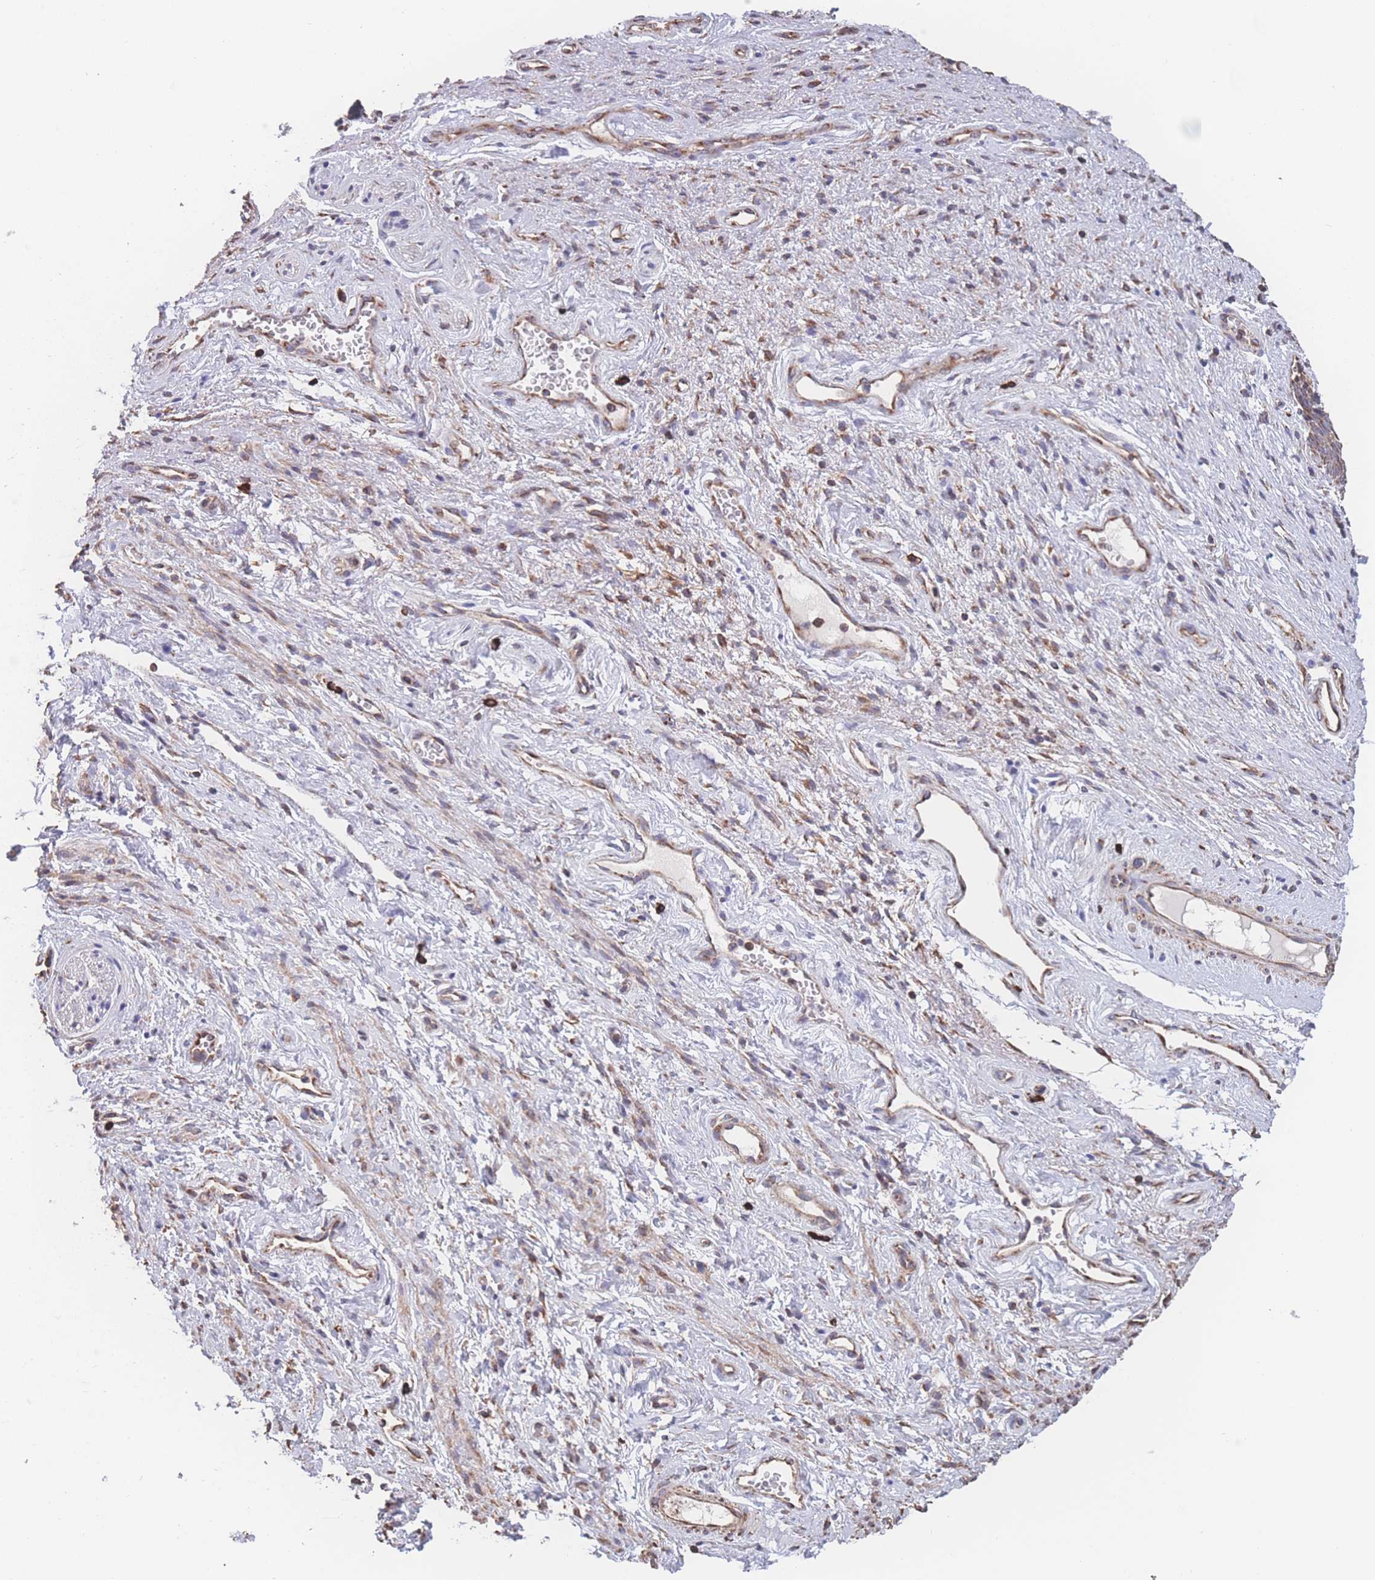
{"staining": {"intensity": "weak", "quantity": ">75%", "location": "cytoplasmic/membranous"}, "tissue": "vagina", "cell_type": "Squamous epithelial cells", "image_type": "normal", "snomed": [{"axis": "morphology", "description": "Normal tissue, NOS"}, {"axis": "topography", "description": "Vagina"}], "caption": "Weak cytoplasmic/membranous staining is present in approximately >75% of squamous epithelial cells in normal vagina. Immunohistochemistry (ihc) stains the protein of interest in brown and the nuclei are stained blue.", "gene": "SGSM3", "patient": {"sex": "female", "age": 34}}